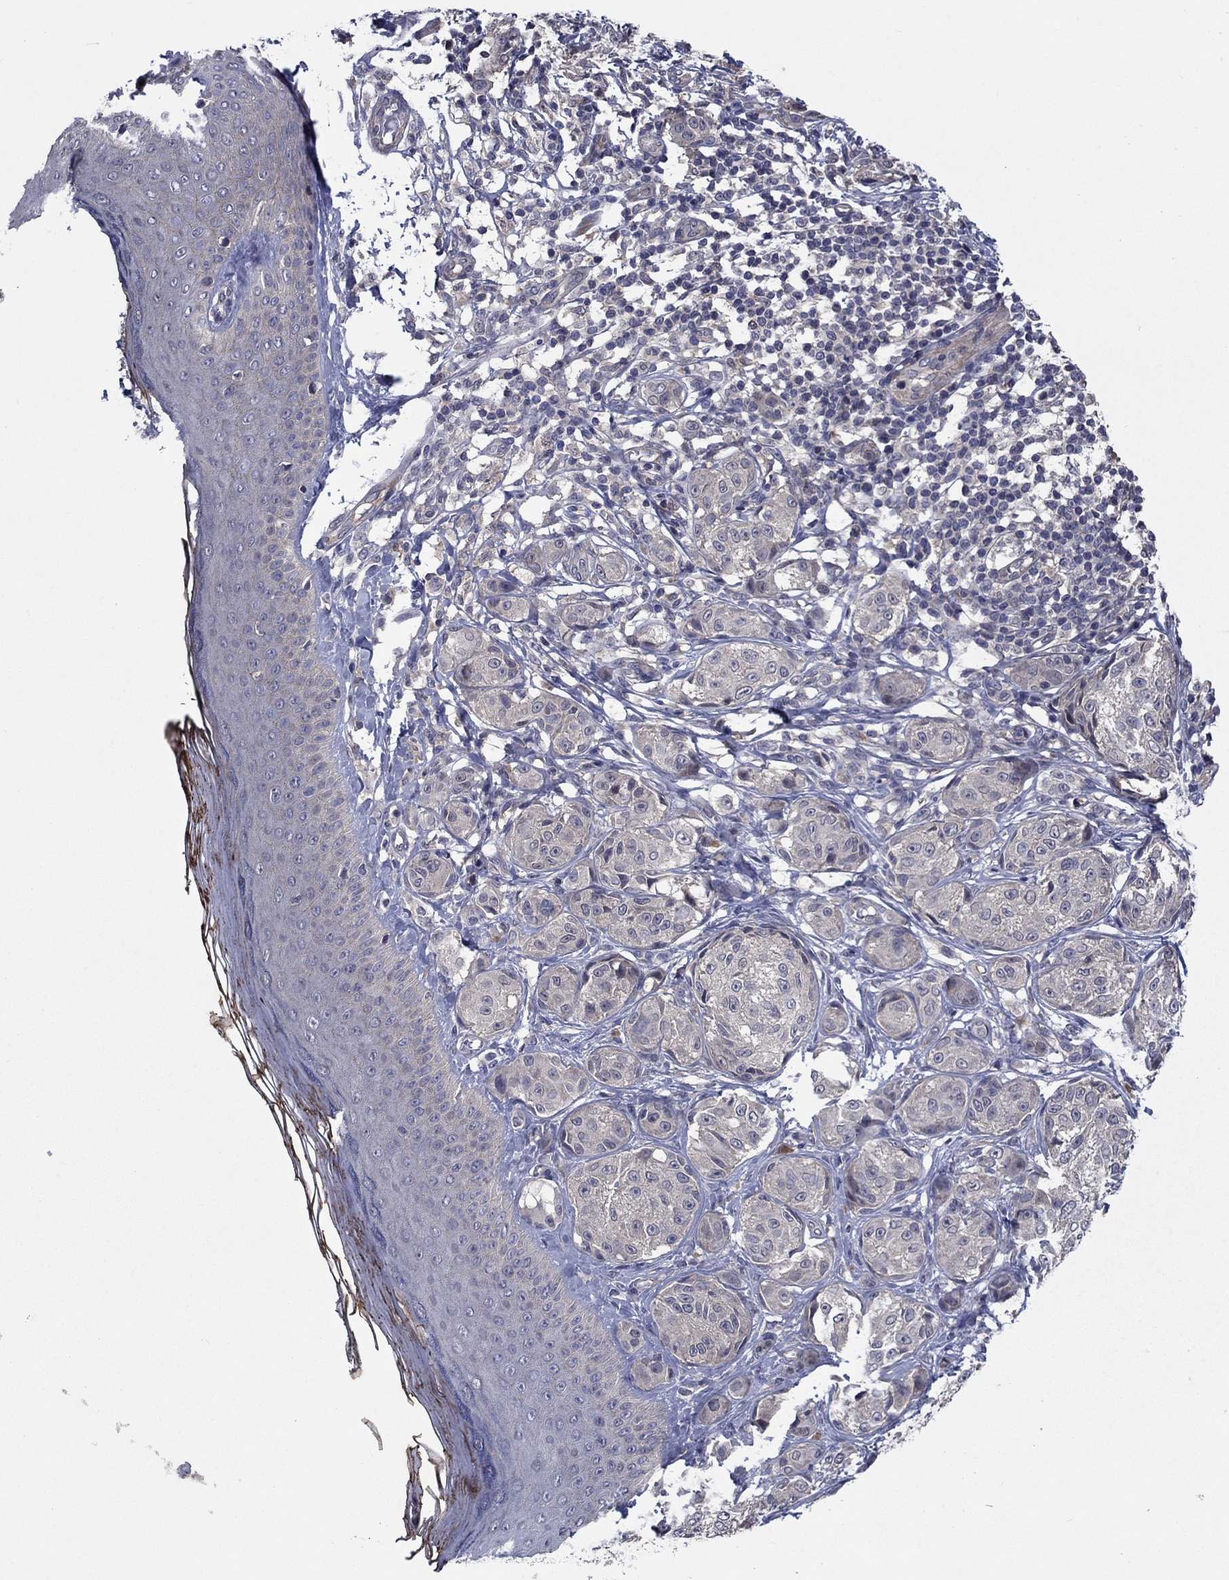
{"staining": {"intensity": "negative", "quantity": "none", "location": "none"}, "tissue": "melanoma", "cell_type": "Tumor cells", "image_type": "cancer", "snomed": [{"axis": "morphology", "description": "Malignant melanoma, NOS"}, {"axis": "topography", "description": "Skin"}], "caption": "Malignant melanoma was stained to show a protein in brown. There is no significant staining in tumor cells.", "gene": "MSRB1", "patient": {"sex": "male", "age": 61}}